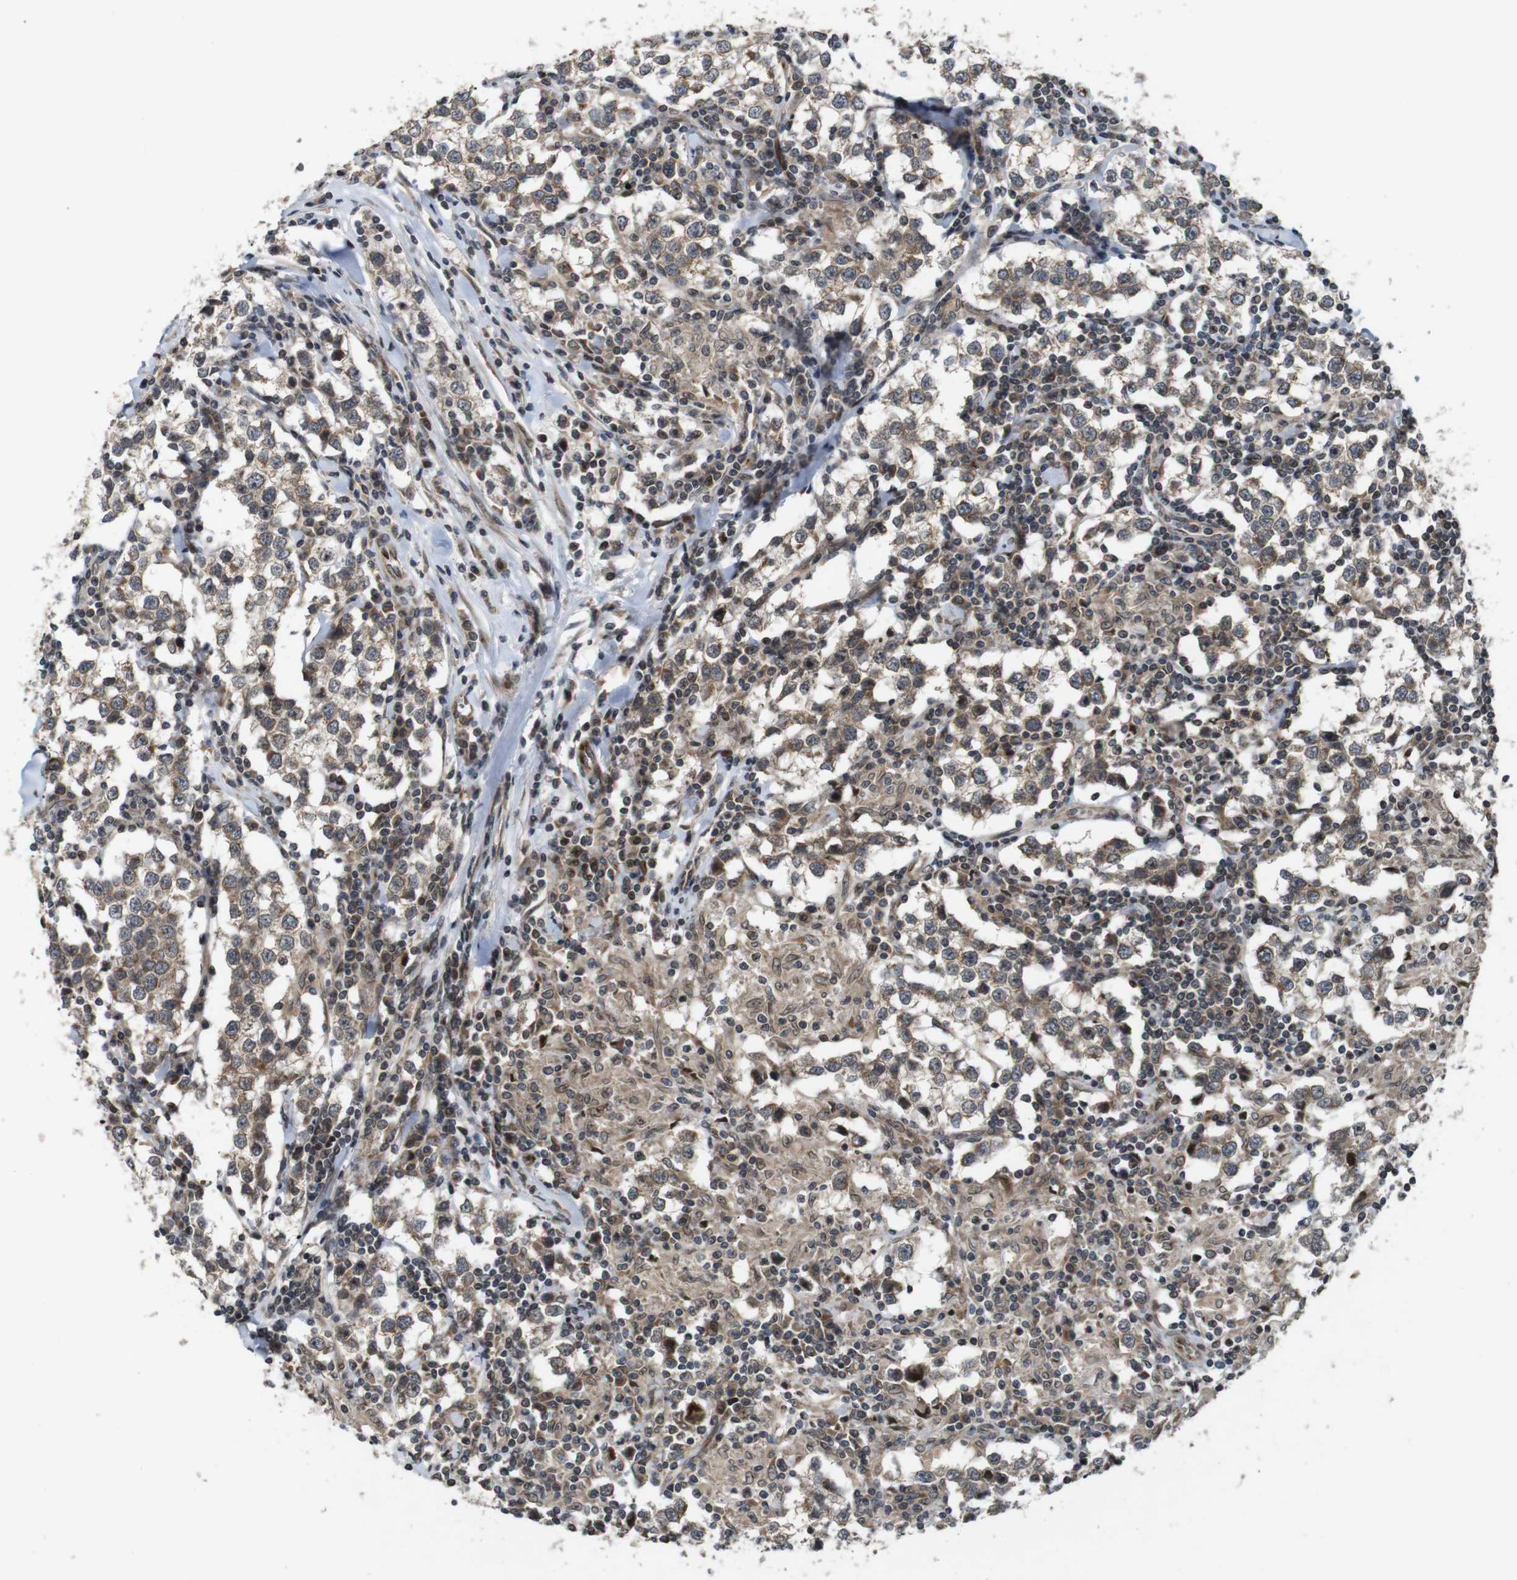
{"staining": {"intensity": "weak", "quantity": ">75%", "location": "cytoplasmic/membranous"}, "tissue": "testis cancer", "cell_type": "Tumor cells", "image_type": "cancer", "snomed": [{"axis": "morphology", "description": "Seminoma, NOS"}, {"axis": "morphology", "description": "Carcinoma, Embryonal, NOS"}, {"axis": "topography", "description": "Testis"}], "caption": "Weak cytoplasmic/membranous protein expression is identified in about >75% of tumor cells in testis cancer. The protein of interest is stained brown, and the nuclei are stained in blue (DAB (3,3'-diaminobenzidine) IHC with brightfield microscopy, high magnification).", "gene": "EFCAB14", "patient": {"sex": "male", "age": 36}}